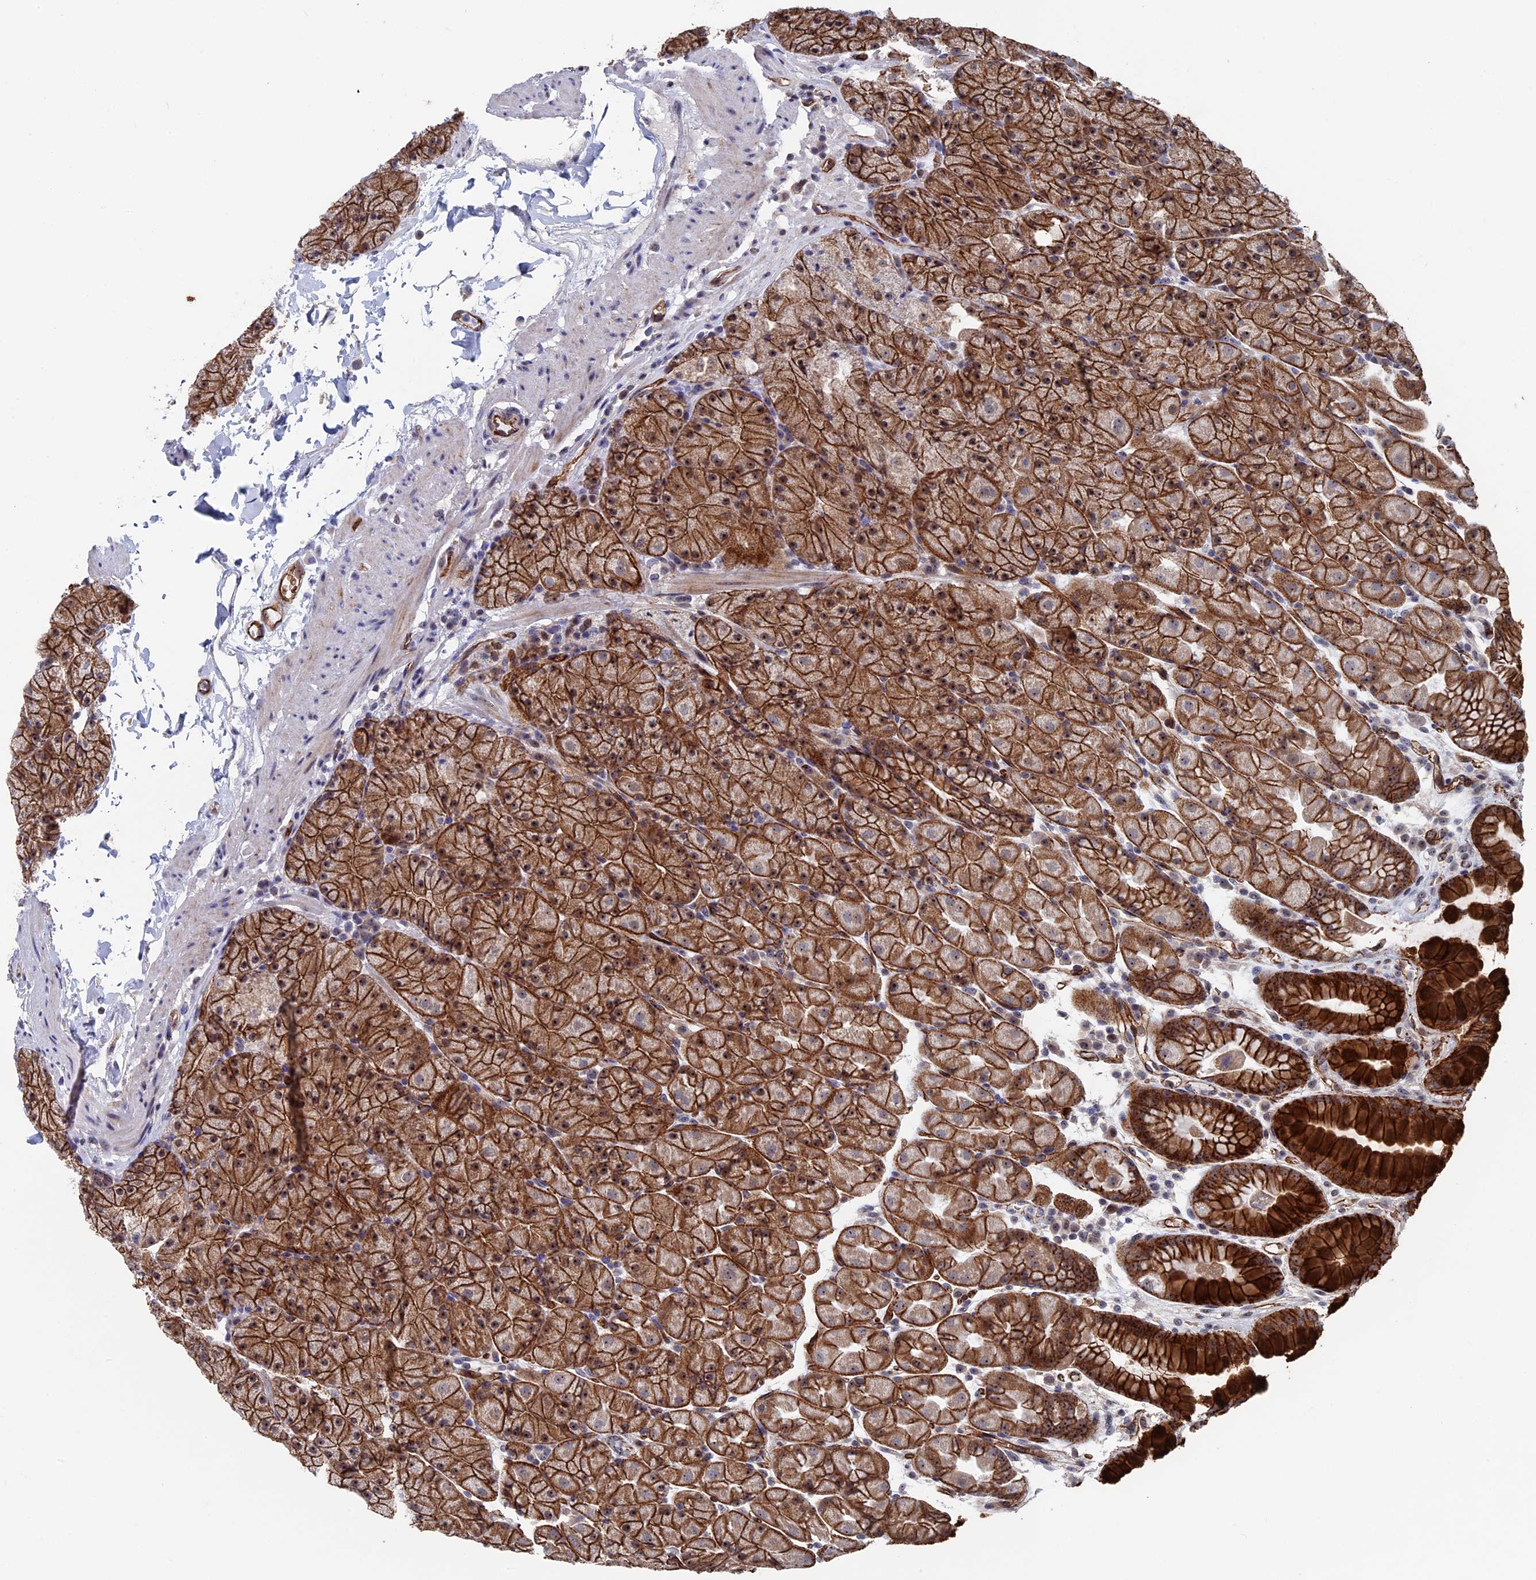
{"staining": {"intensity": "strong", "quantity": ">75%", "location": "cytoplasmic/membranous,nuclear"}, "tissue": "stomach", "cell_type": "Glandular cells", "image_type": "normal", "snomed": [{"axis": "morphology", "description": "Normal tissue, NOS"}, {"axis": "topography", "description": "Stomach, upper"}, {"axis": "topography", "description": "Stomach, lower"}], "caption": "The micrograph shows immunohistochemical staining of unremarkable stomach. There is strong cytoplasmic/membranous,nuclear positivity is appreciated in approximately >75% of glandular cells.", "gene": "EXOSC9", "patient": {"sex": "male", "age": 67}}